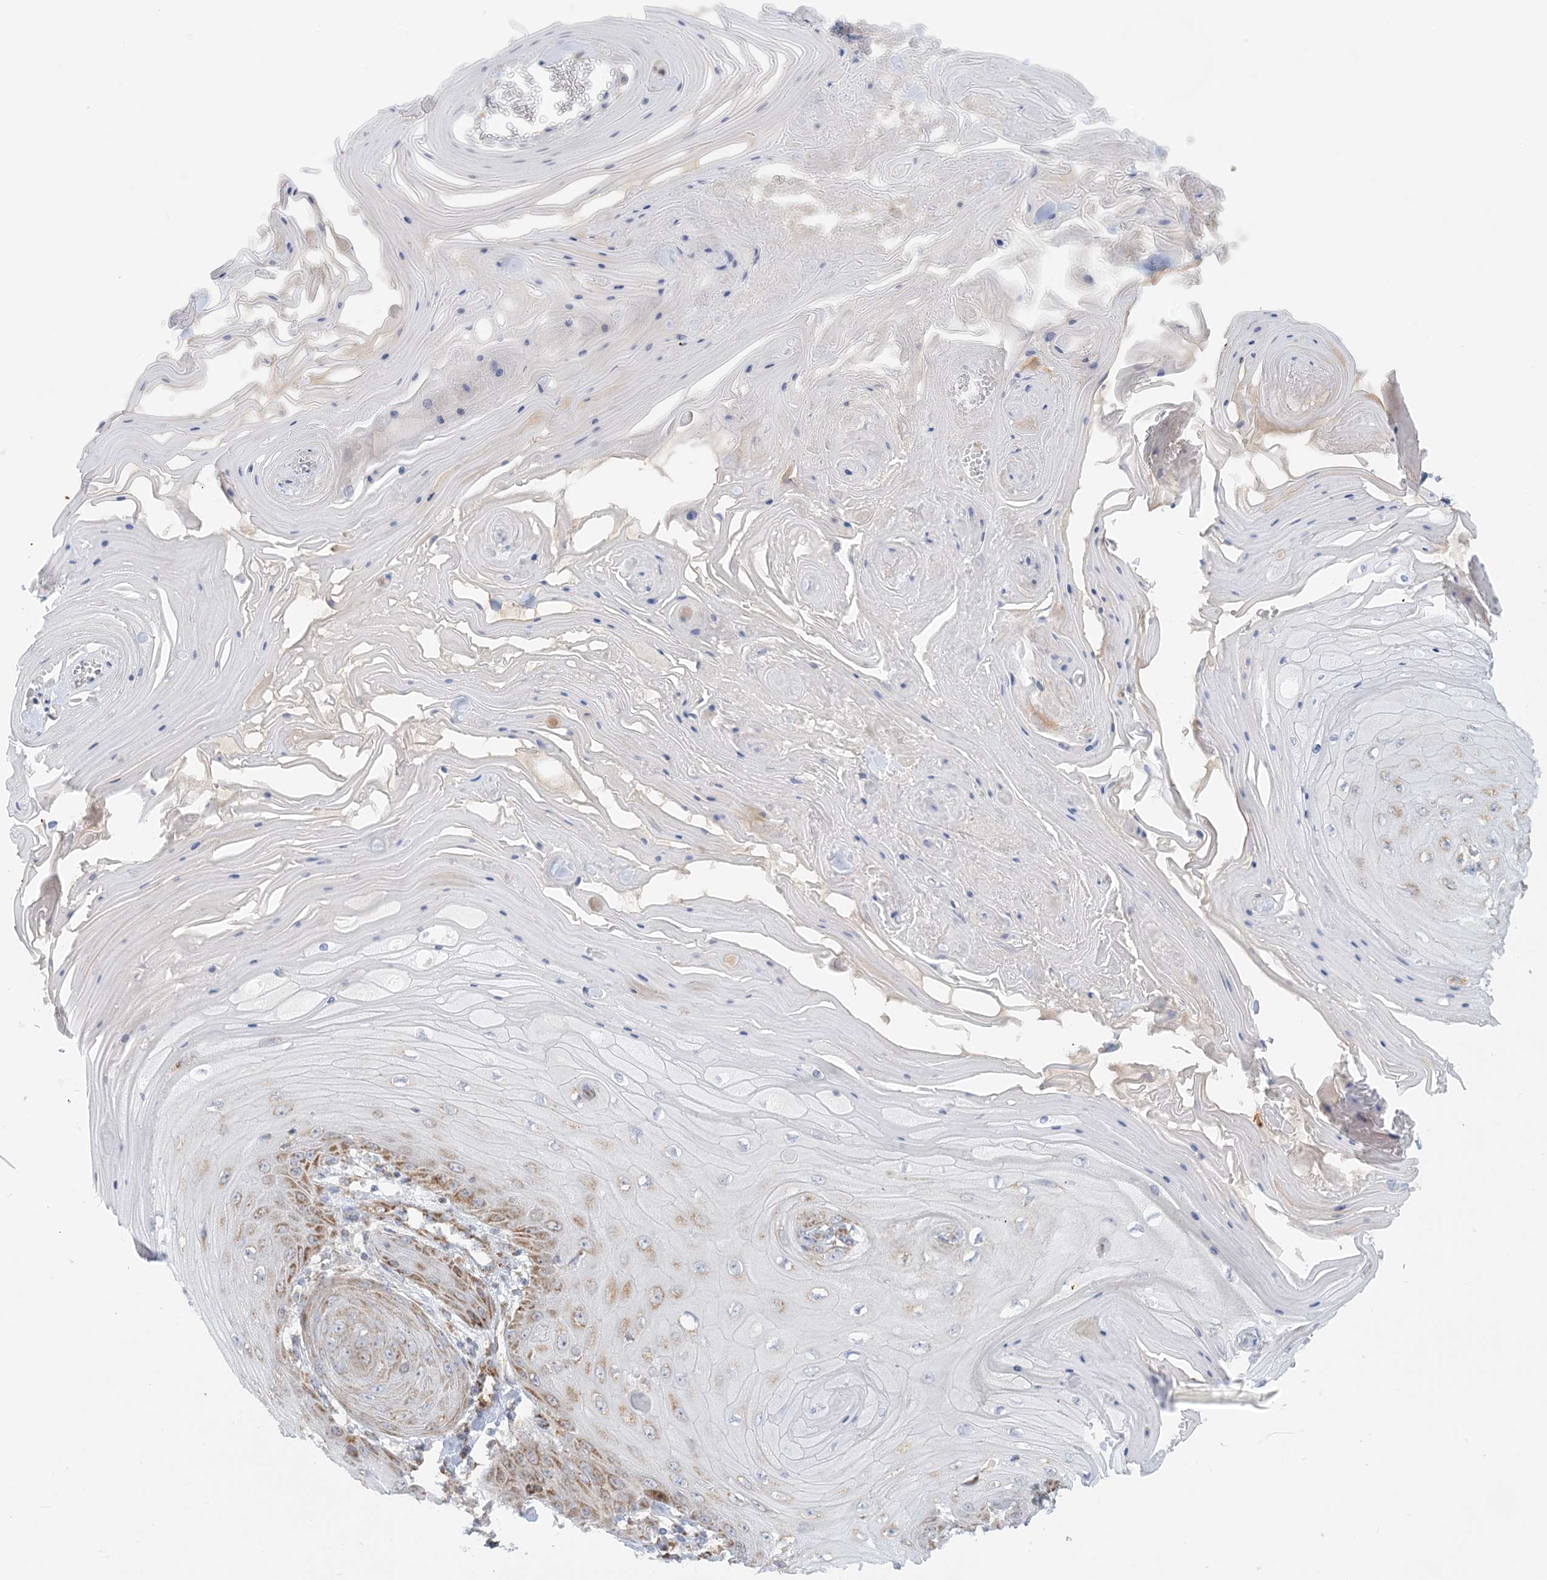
{"staining": {"intensity": "moderate", "quantity": "<25%", "location": "cytoplasmic/membranous"}, "tissue": "skin cancer", "cell_type": "Tumor cells", "image_type": "cancer", "snomed": [{"axis": "morphology", "description": "Squamous cell carcinoma, NOS"}, {"axis": "topography", "description": "Skin"}], "caption": "Protein staining exhibits moderate cytoplasmic/membranous positivity in about <25% of tumor cells in skin squamous cell carcinoma. Nuclei are stained in blue.", "gene": "COA3", "patient": {"sex": "male", "age": 74}}